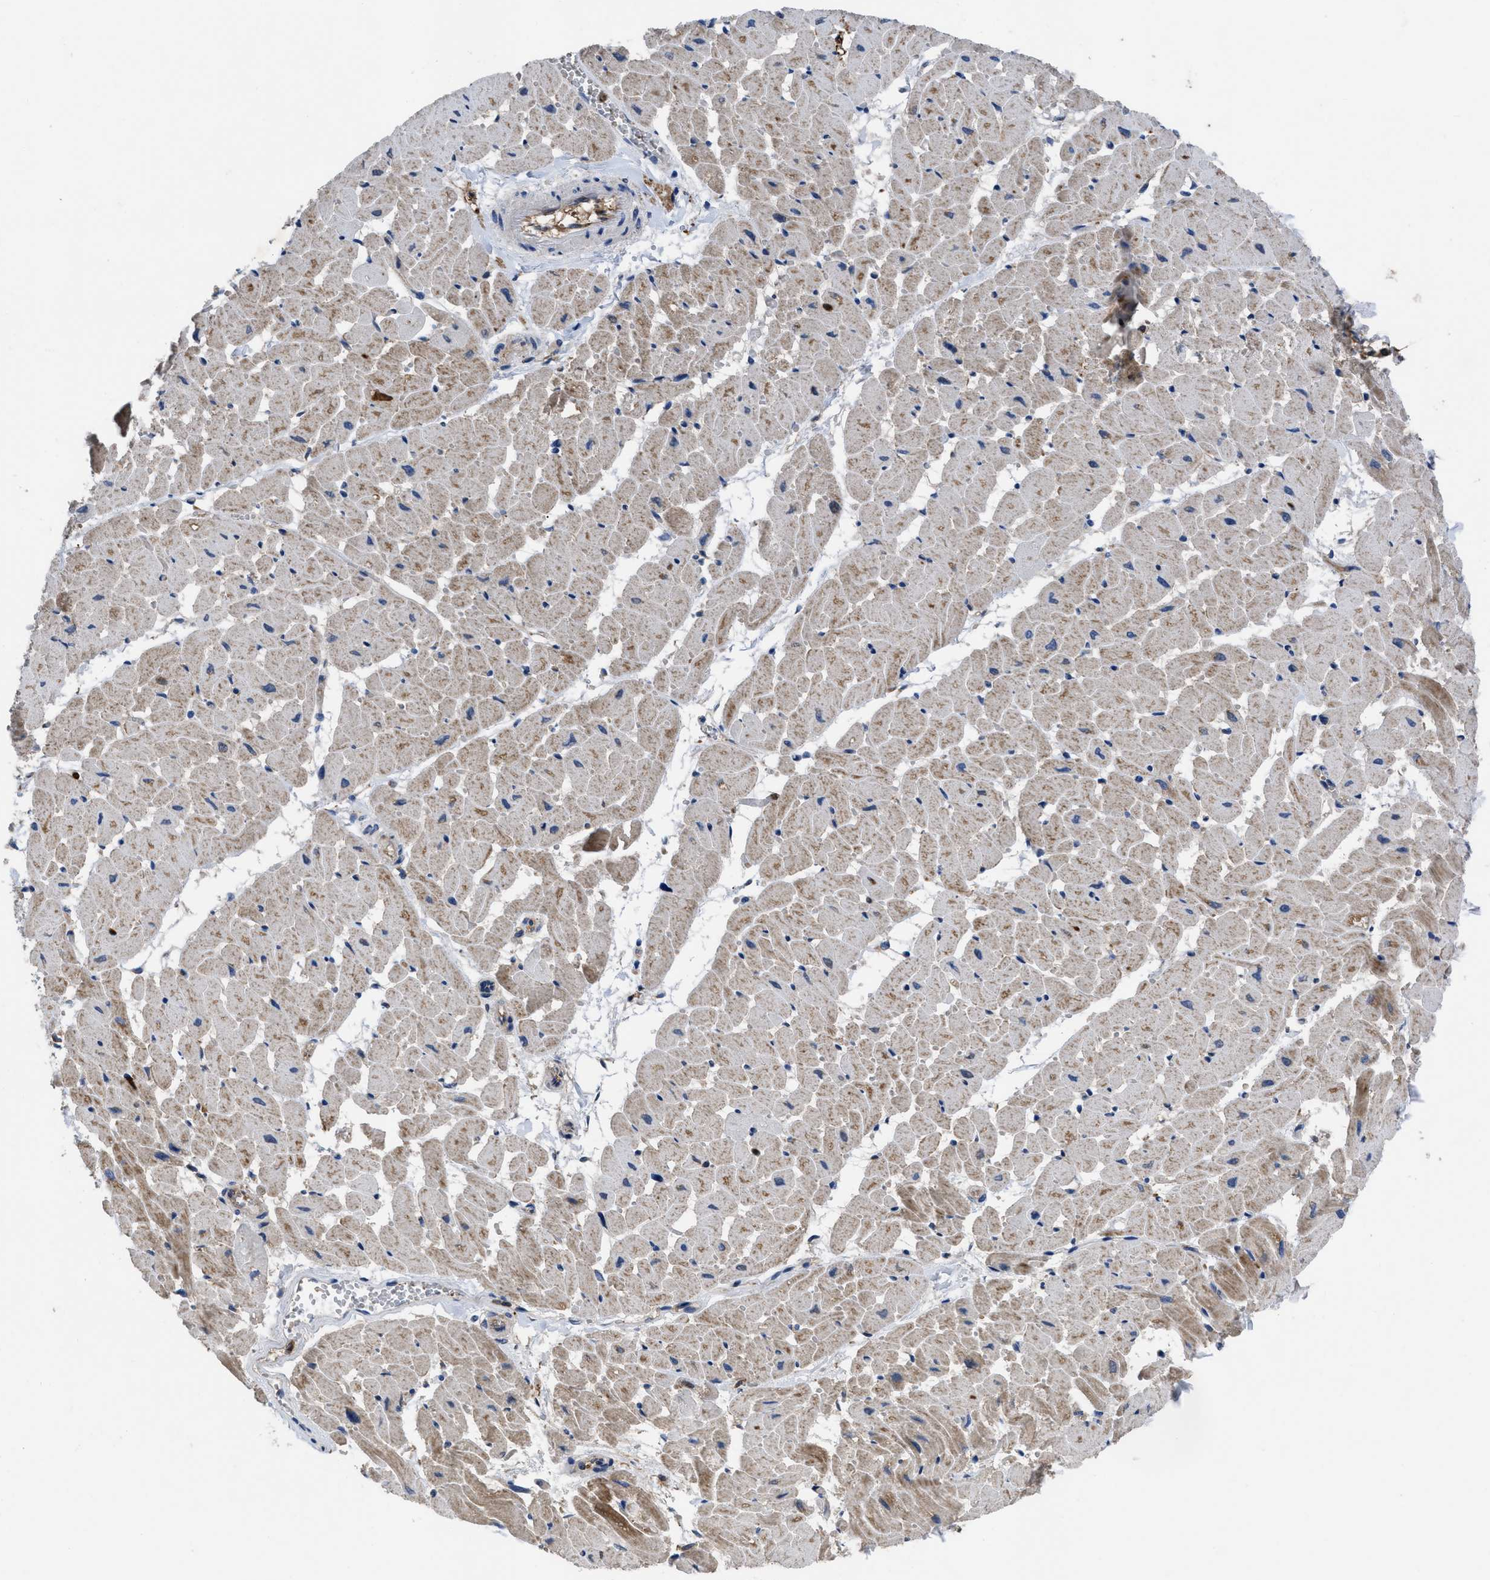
{"staining": {"intensity": "moderate", "quantity": "25%-75%", "location": "cytoplasmic/membranous"}, "tissue": "heart muscle", "cell_type": "Cardiomyocytes", "image_type": "normal", "snomed": [{"axis": "morphology", "description": "Normal tissue, NOS"}, {"axis": "topography", "description": "Heart"}], "caption": "A medium amount of moderate cytoplasmic/membranous staining is appreciated in about 25%-75% of cardiomyocytes in normal heart muscle. The staining is performed using DAB brown chromogen to label protein expression. The nuclei are counter-stained blue using hematoxylin.", "gene": "YBEY", "patient": {"sex": "female", "age": 19}}